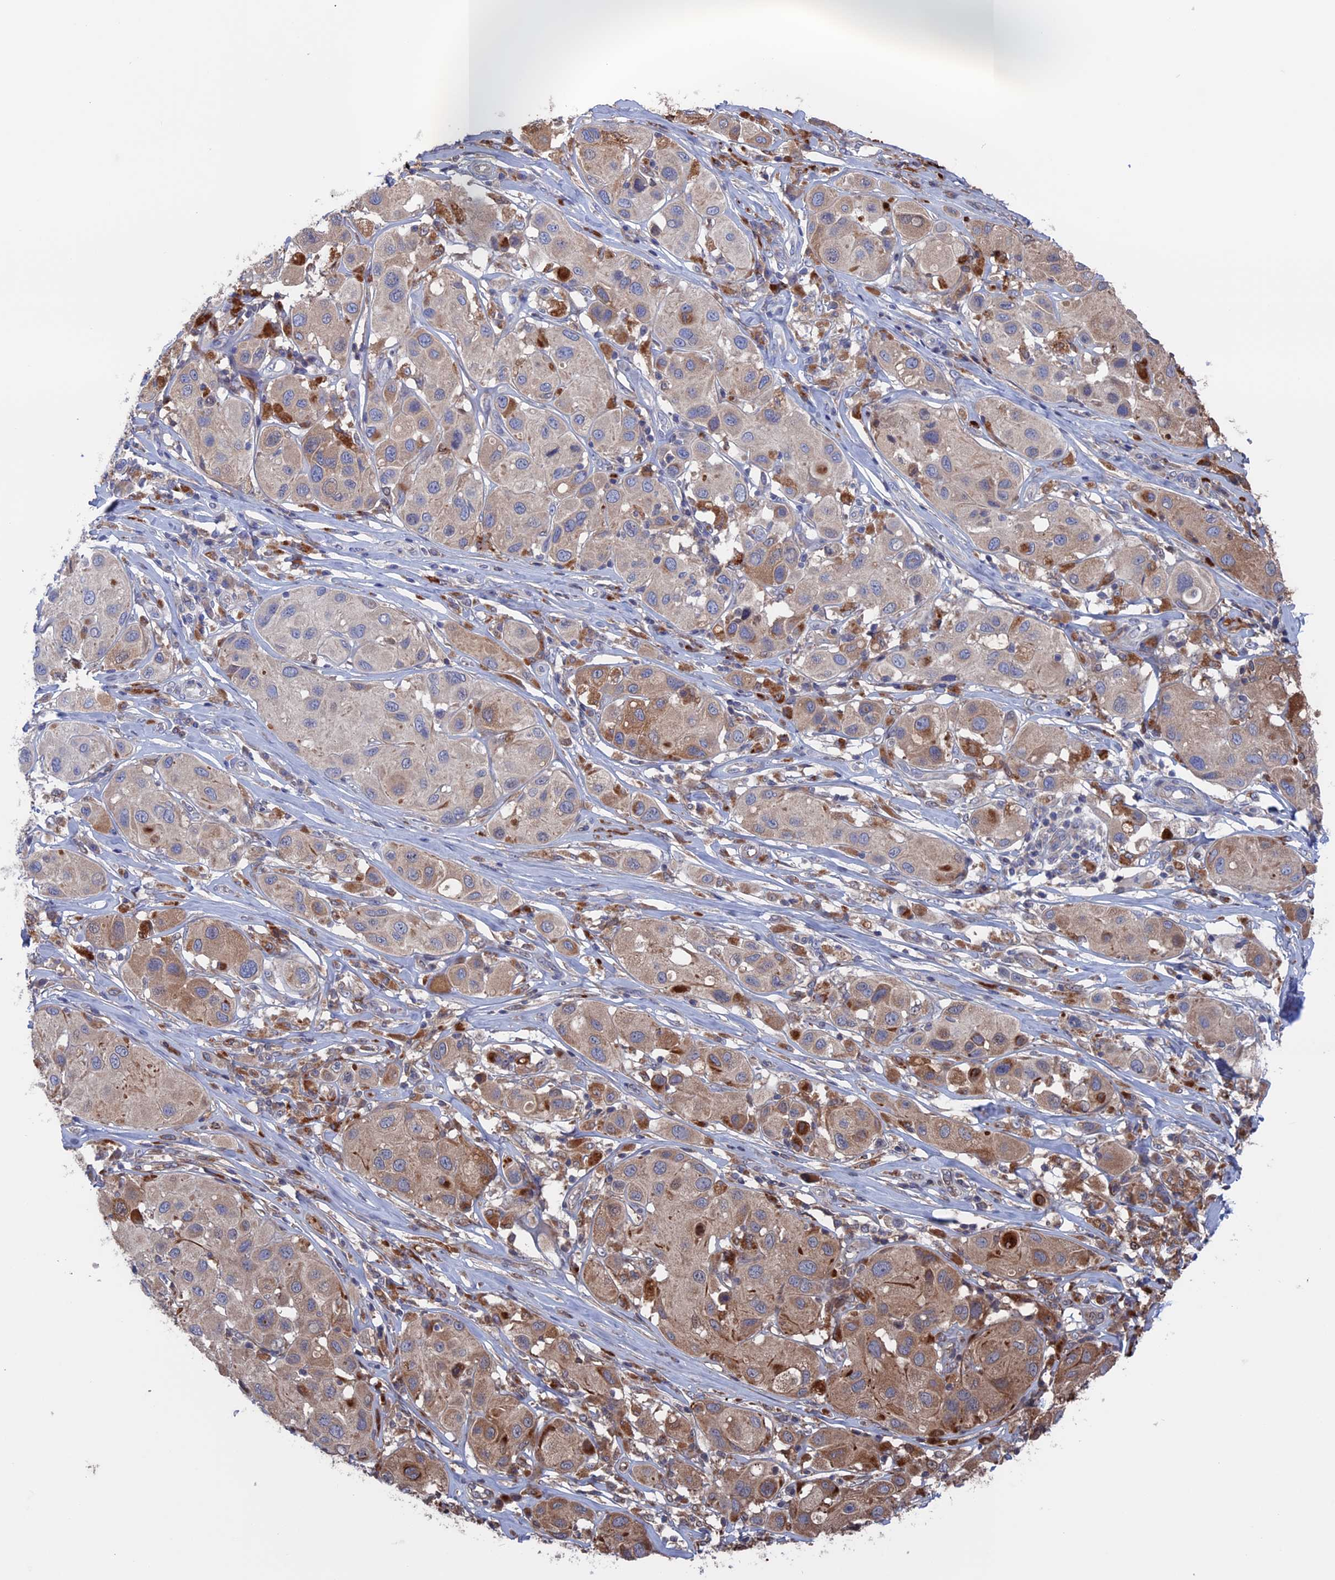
{"staining": {"intensity": "moderate", "quantity": "25%-75%", "location": "cytoplasmic/membranous"}, "tissue": "melanoma", "cell_type": "Tumor cells", "image_type": "cancer", "snomed": [{"axis": "morphology", "description": "Malignant melanoma, Metastatic site"}, {"axis": "topography", "description": "Skin"}], "caption": "Human melanoma stained for a protein (brown) reveals moderate cytoplasmic/membranous positive positivity in approximately 25%-75% of tumor cells.", "gene": "PLA2G15", "patient": {"sex": "male", "age": 41}}